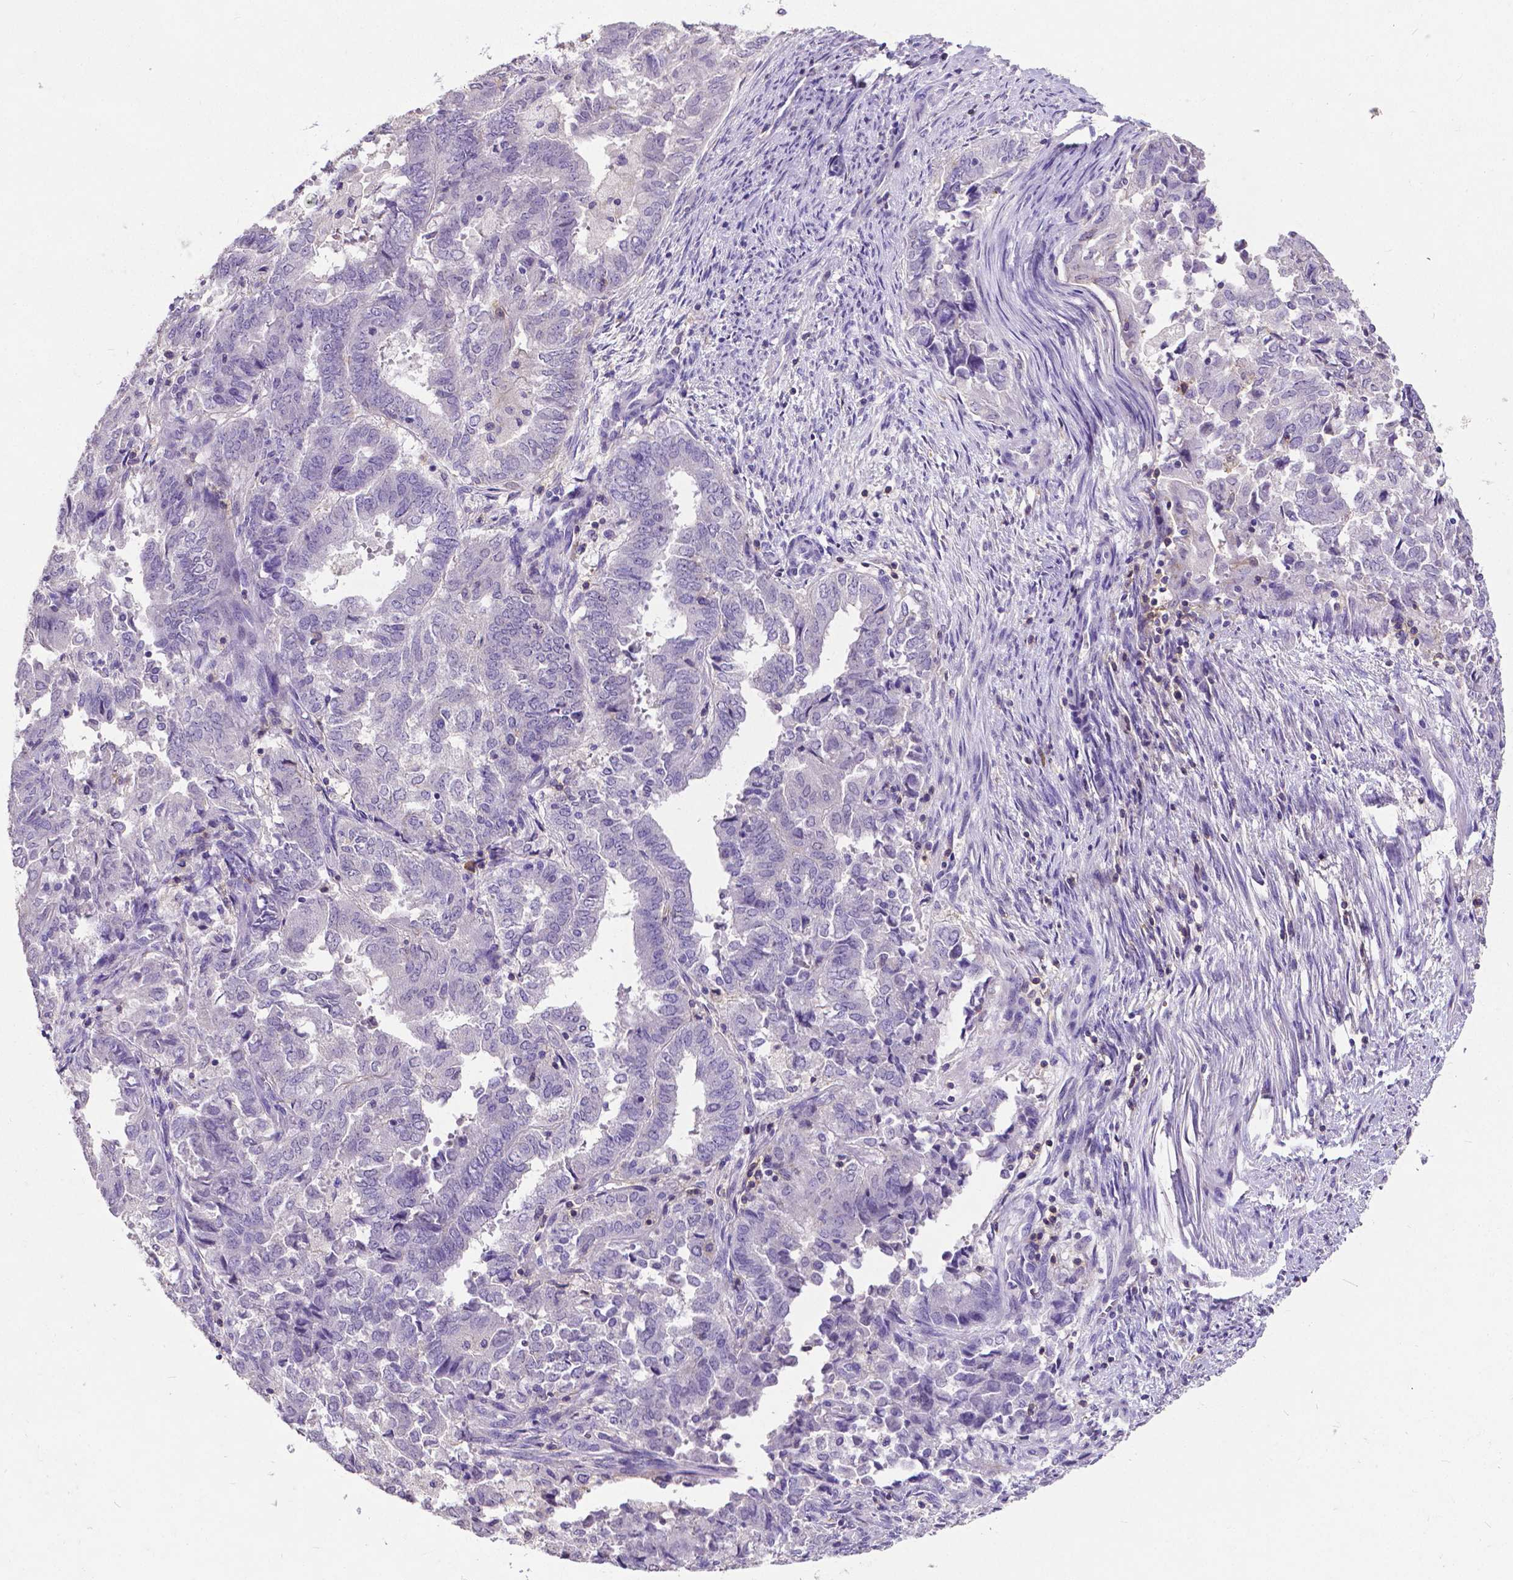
{"staining": {"intensity": "negative", "quantity": "none", "location": "none"}, "tissue": "endometrial cancer", "cell_type": "Tumor cells", "image_type": "cancer", "snomed": [{"axis": "morphology", "description": "Adenocarcinoma, NOS"}, {"axis": "topography", "description": "Endometrium"}], "caption": "A micrograph of human endometrial adenocarcinoma is negative for staining in tumor cells.", "gene": "CD4", "patient": {"sex": "female", "age": 72}}